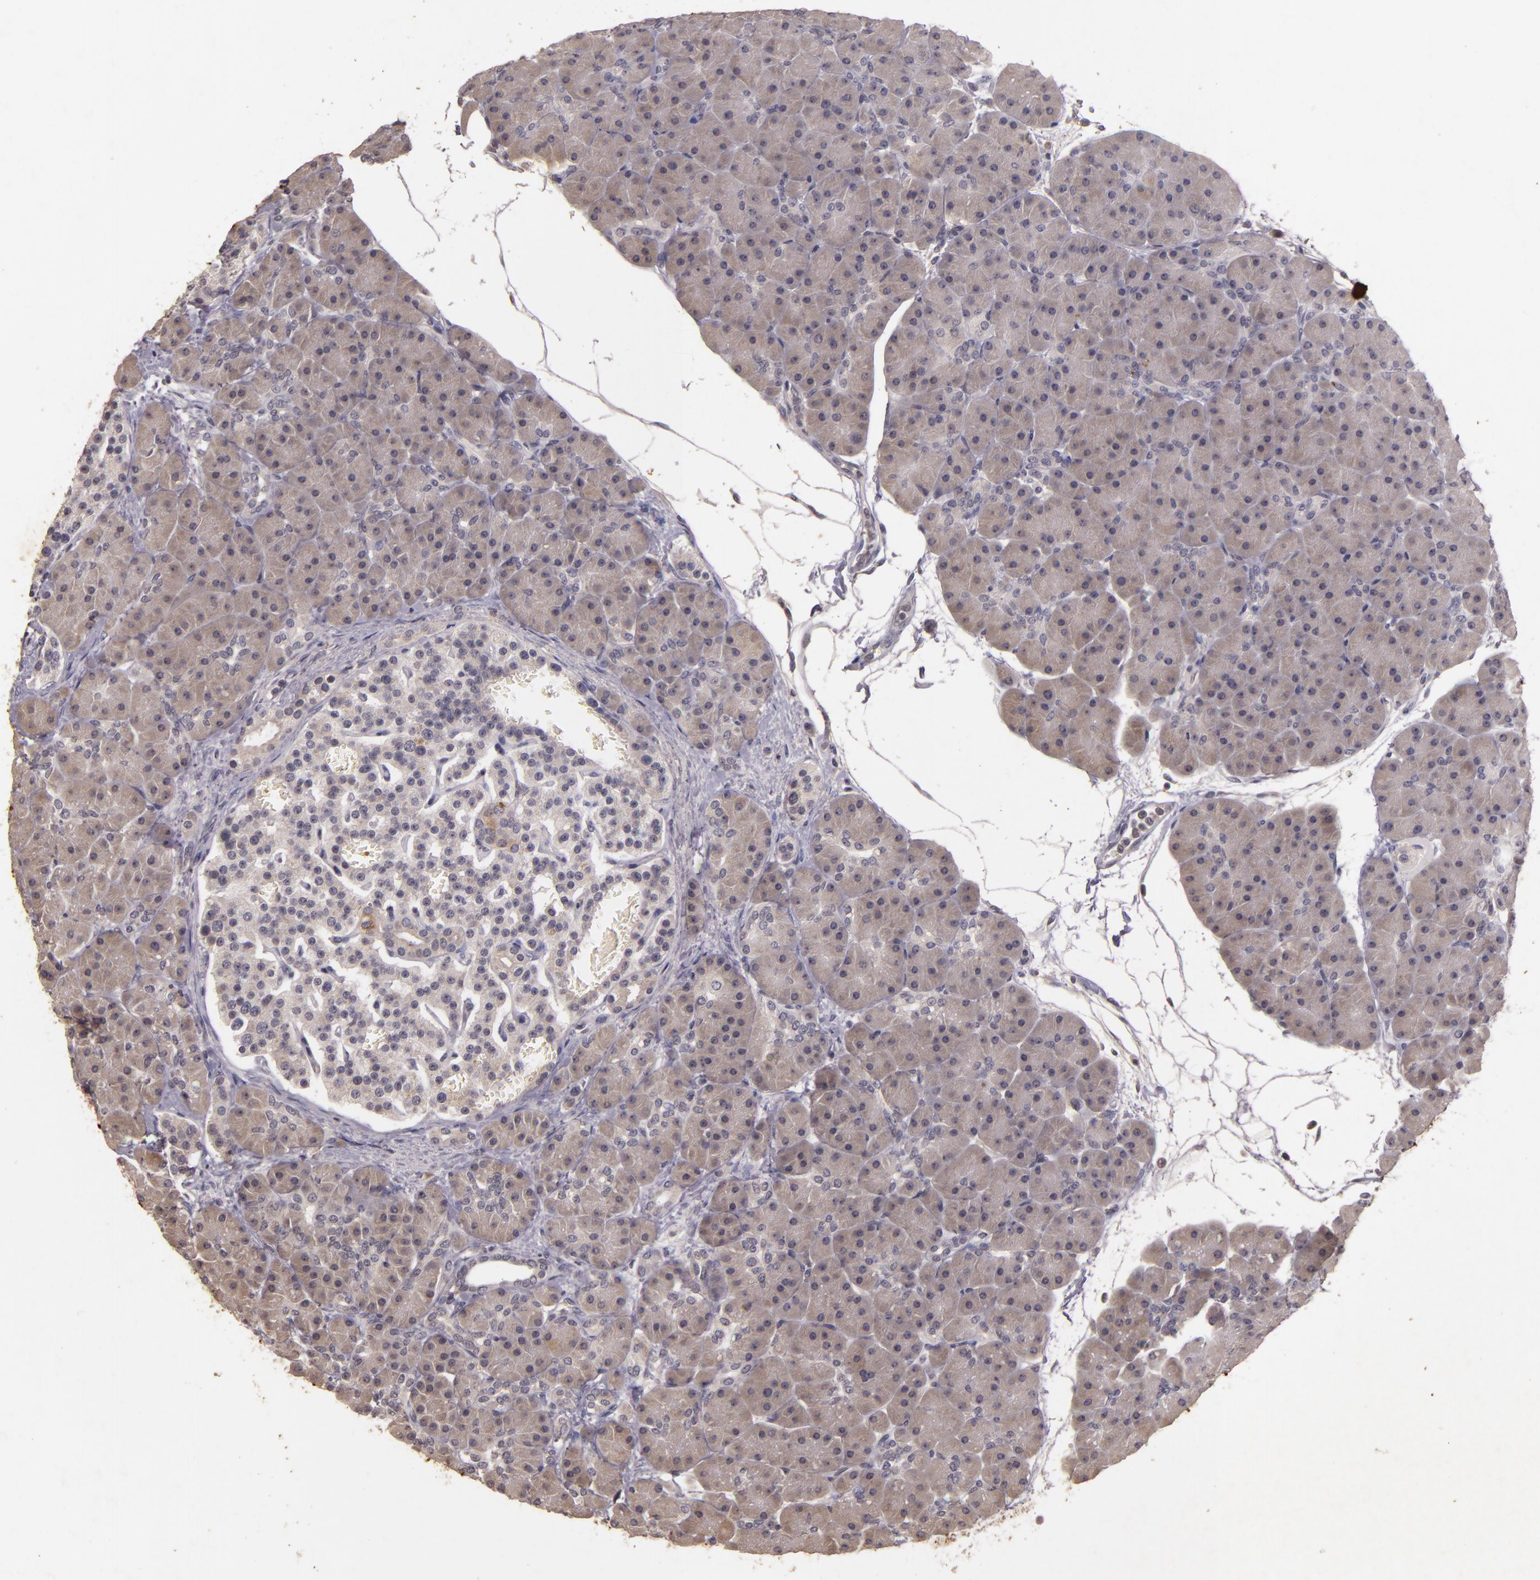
{"staining": {"intensity": "weak", "quantity": ">75%", "location": "cytoplasmic/membranous"}, "tissue": "pancreas", "cell_type": "Exocrine glandular cells", "image_type": "normal", "snomed": [{"axis": "morphology", "description": "Normal tissue, NOS"}, {"axis": "topography", "description": "Pancreas"}], "caption": "Immunohistochemistry photomicrograph of normal human pancreas stained for a protein (brown), which exhibits low levels of weak cytoplasmic/membranous expression in about >75% of exocrine glandular cells.", "gene": "TFF1", "patient": {"sex": "male", "age": 66}}